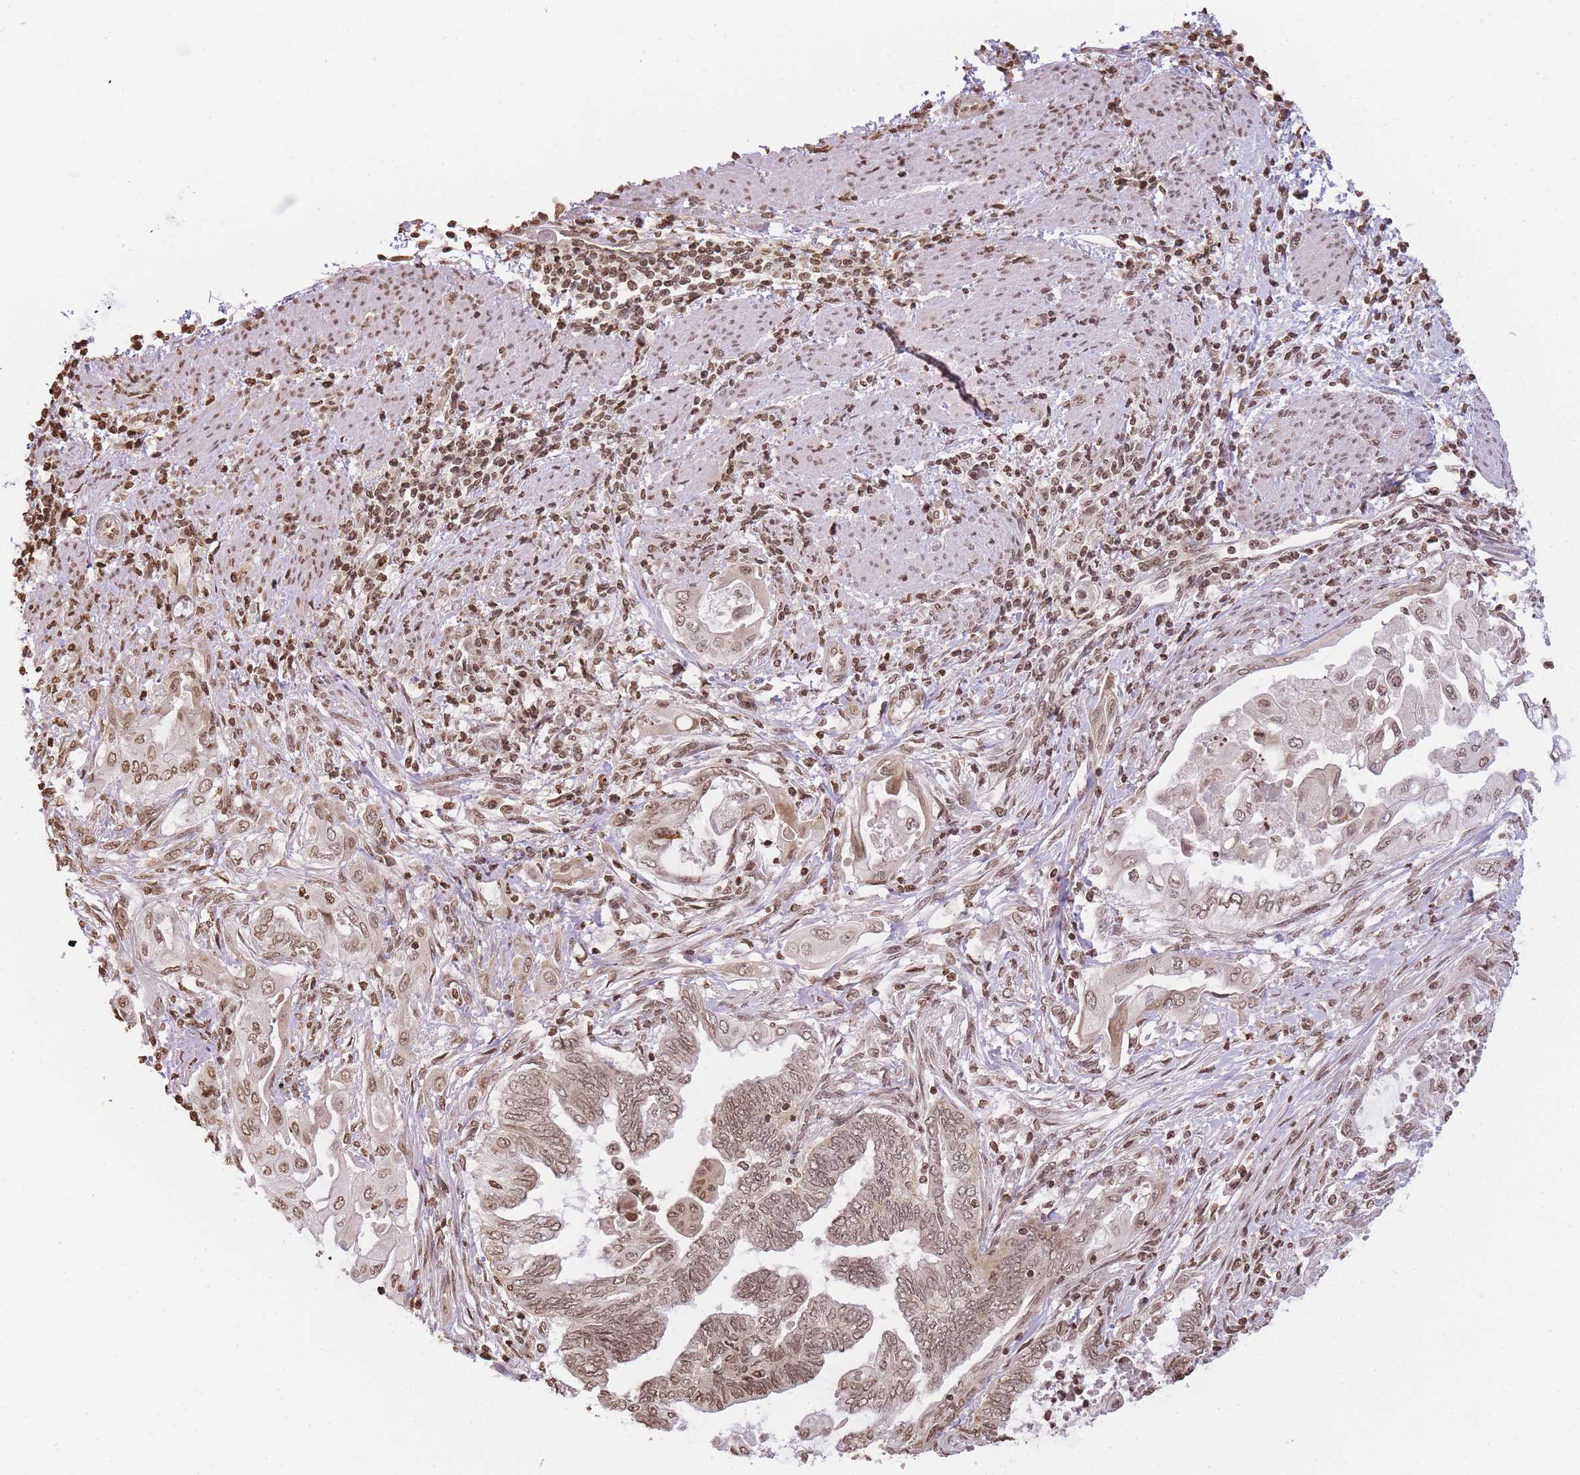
{"staining": {"intensity": "moderate", "quantity": "25%-75%", "location": "nuclear"}, "tissue": "endometrial cancer", "cell_type": "Tumor cells", "image_type": "cancer", "snomed": [{"axis": "morphology", "description": "Adenocarcinoma, NOS"}, {"axis": "topography", "description": "Uterus"}, {"axis": "topography", "description": "Endometrium"}], "caption": "Endometrial adenocarcinoma stained for a protein (brown) displays moderate nuclear positive staining in approximately 25%-75% of tumor cells.", "gene": "WWTR1", "patient": {"sex": "female", "age": 70}}